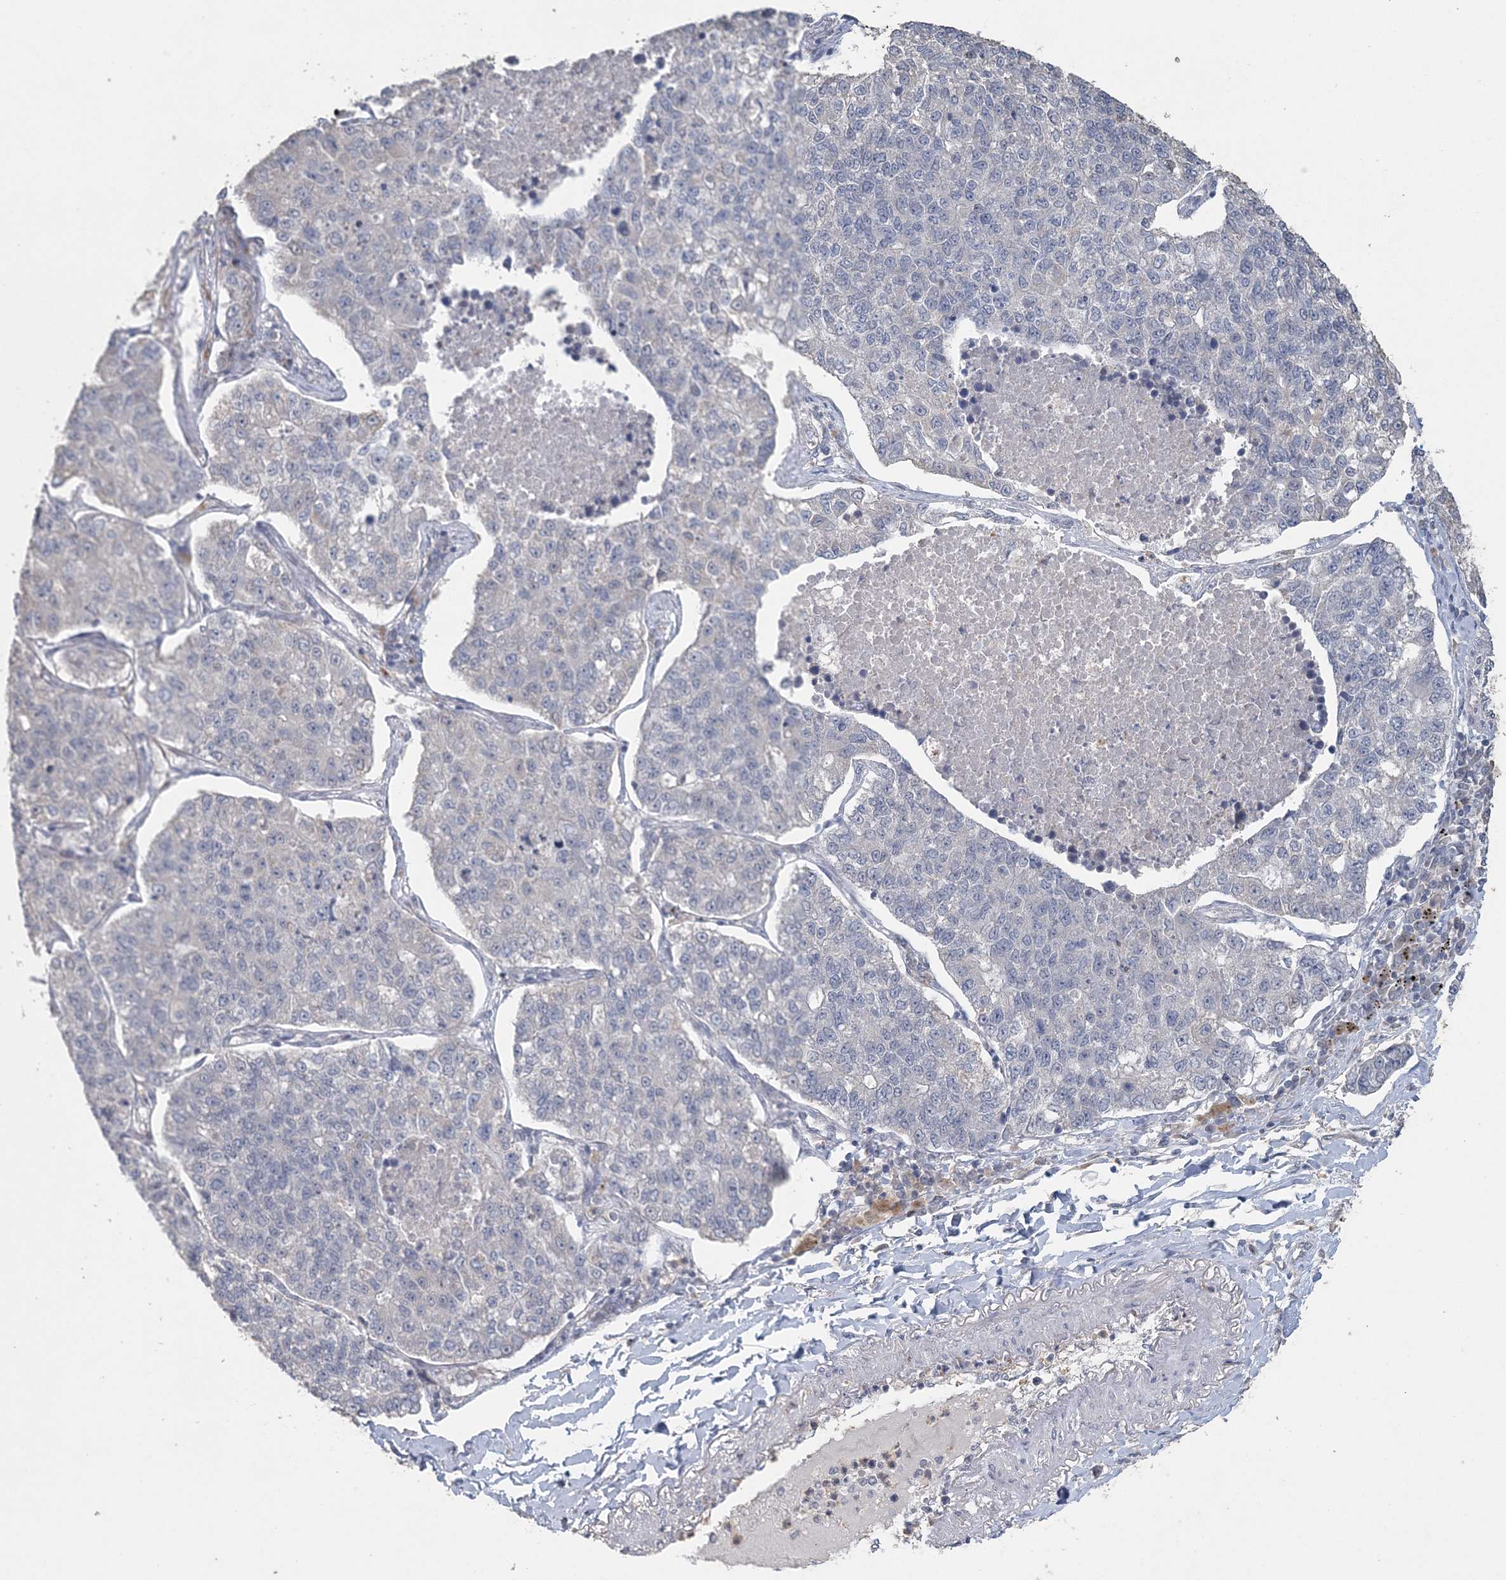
{"staining": {"intensity": "negative", "quantity": "none", "location": "none"}, "tissue": "lung cancer", "cell_type": "Tumor cells", "image_type": "cancer", "snomed": [{"axis": "morphology", "description": "Adenocarcinoma, NOS"}, {"axis": "topography", "description": "Lung"}], "caption": "DAB immunohistochemical staining of human lung adenocarcinoma reveals no significant positivity in tumor cells.", "gene": "UIMC1", "patient": {"sex": "male", "age": 49}}